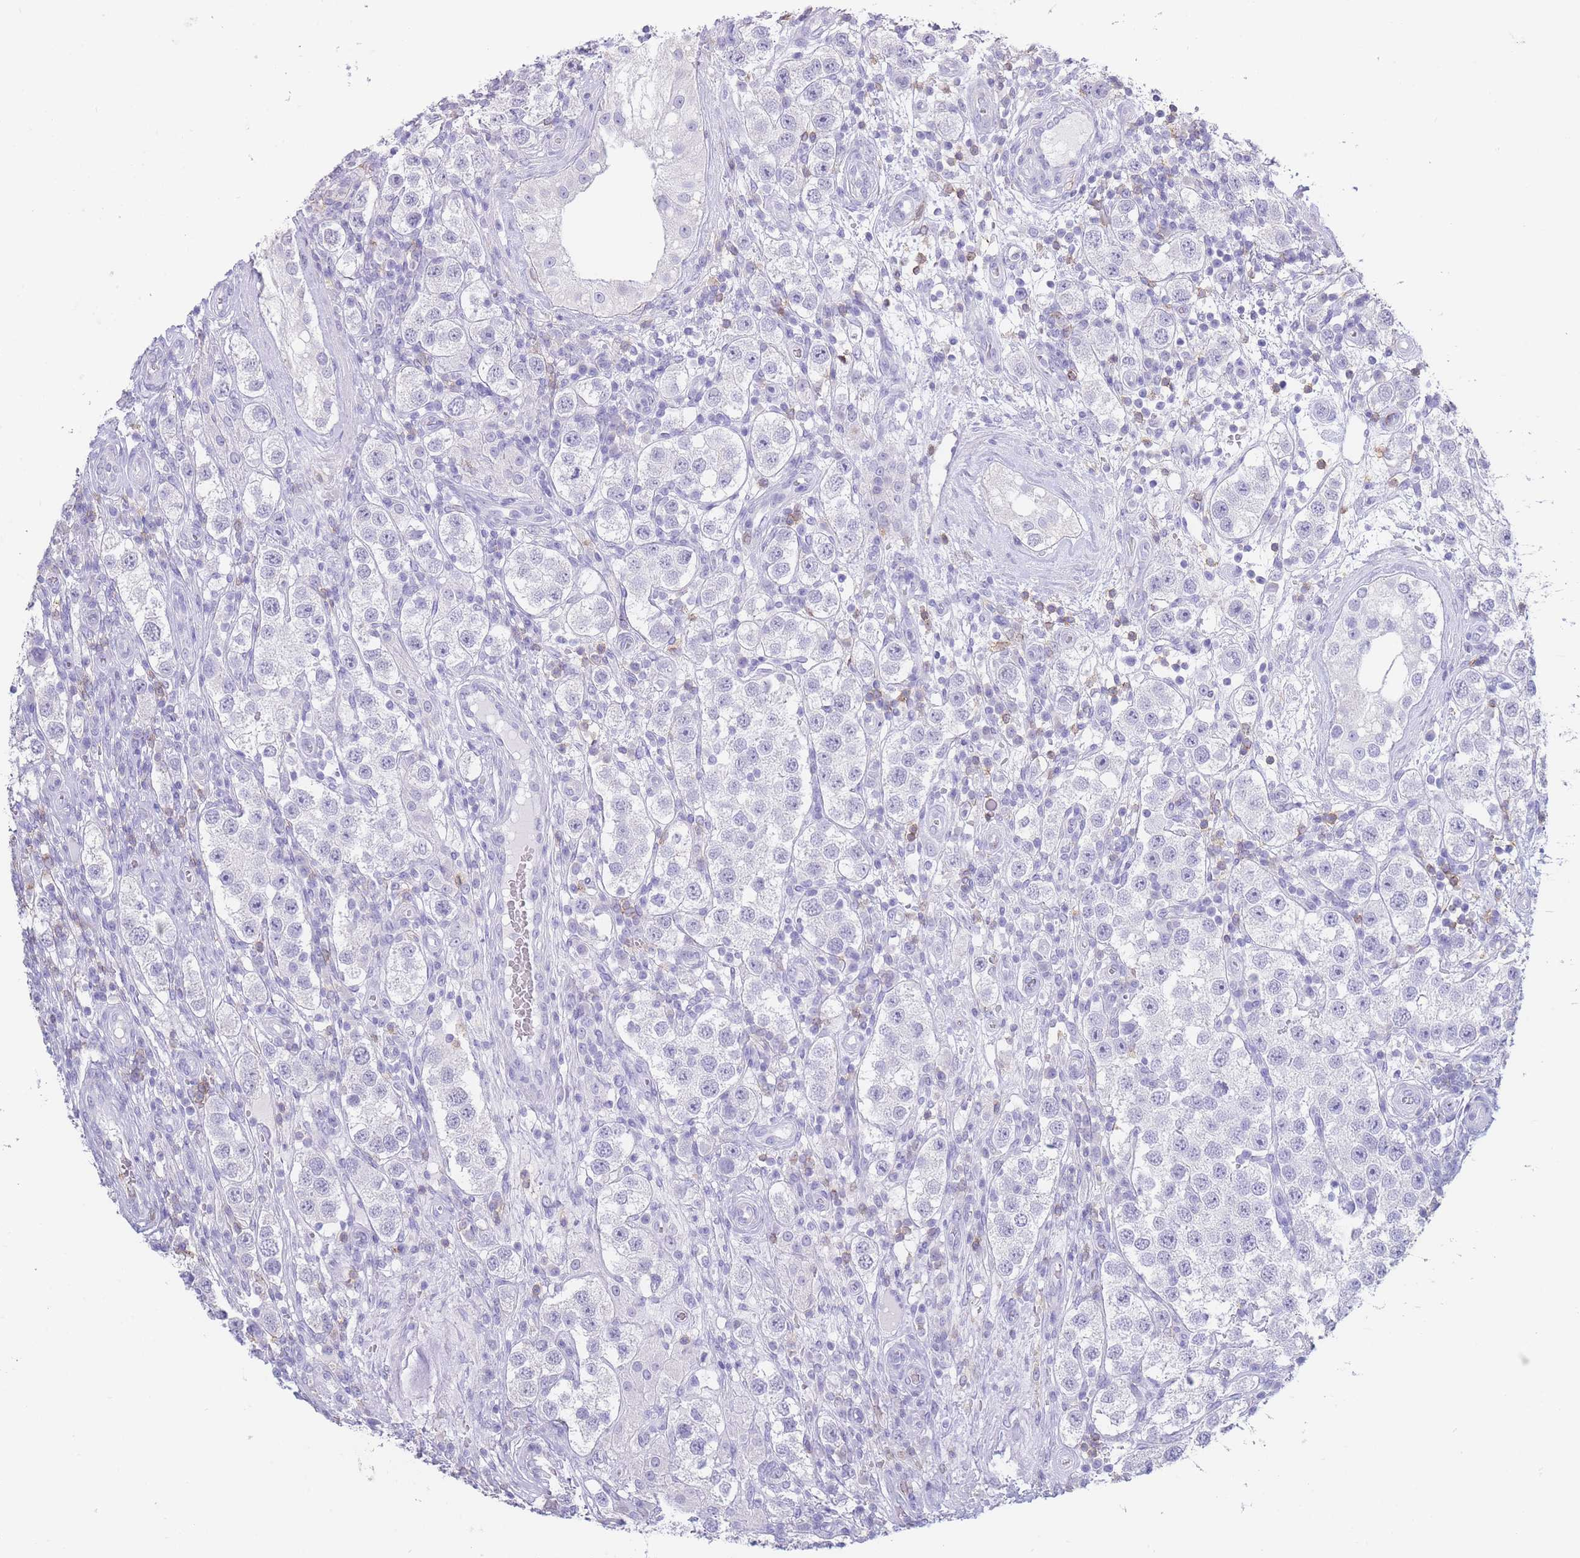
{"staining": {"intensity": "negative", "quantity": "none", "location": "none"}, "tissue": "testis cancer", "cell_type": "Tumor cells", "image_type": "cancer", "snomed": [{"axis": "morphology", "description": "Seminoma, NOS"}, {"axis": "topography", "description": "Testis"}], "caption": "Photomicrograph shows no protein positivity in tumor cells of seminoma (testis) tissue.", "gene": "CD37", "patient": {"sex": "male", "age": 37}}